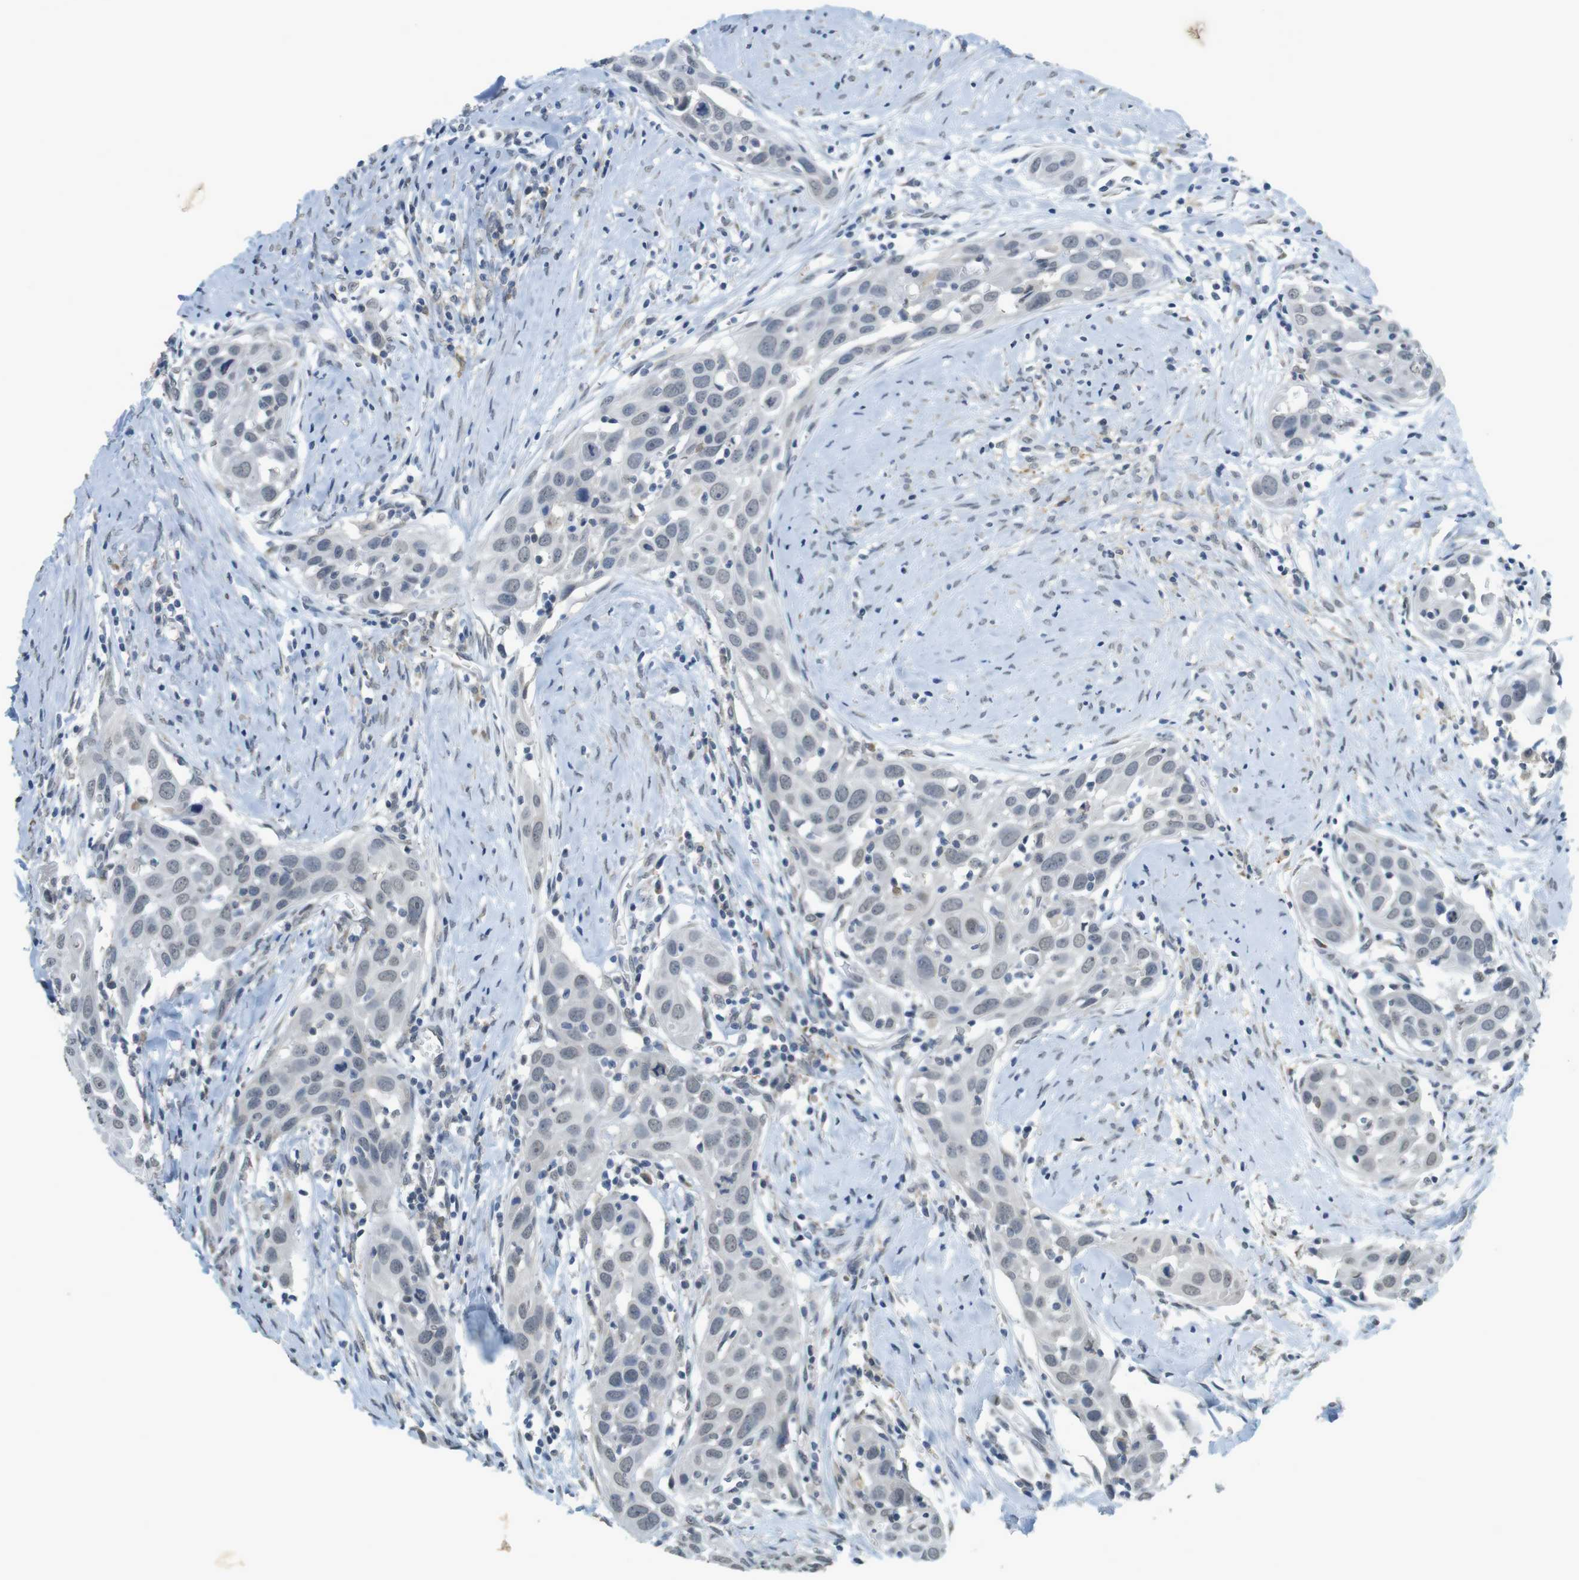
{"staining": {"intensity": "negative", "quantity": "none", "location": "none"}, "tissue": "head and neck cancer", "cell_type": "Tumor cells", "image_type": "cancer", "snomed": [{"axis": "morphology", "description": "Squamous cell carcinoma, NOS"}, {"axis": "topography", "description": "Oral tissue"}, {"axis": "topography", "description": "Head-Neck"}], "caption": "There is no significant positivity in tumor cells of squamous cell carcinoma (head and neck).", "gene": "FZD10", "patient": {"sex": "female", "age": 50}}